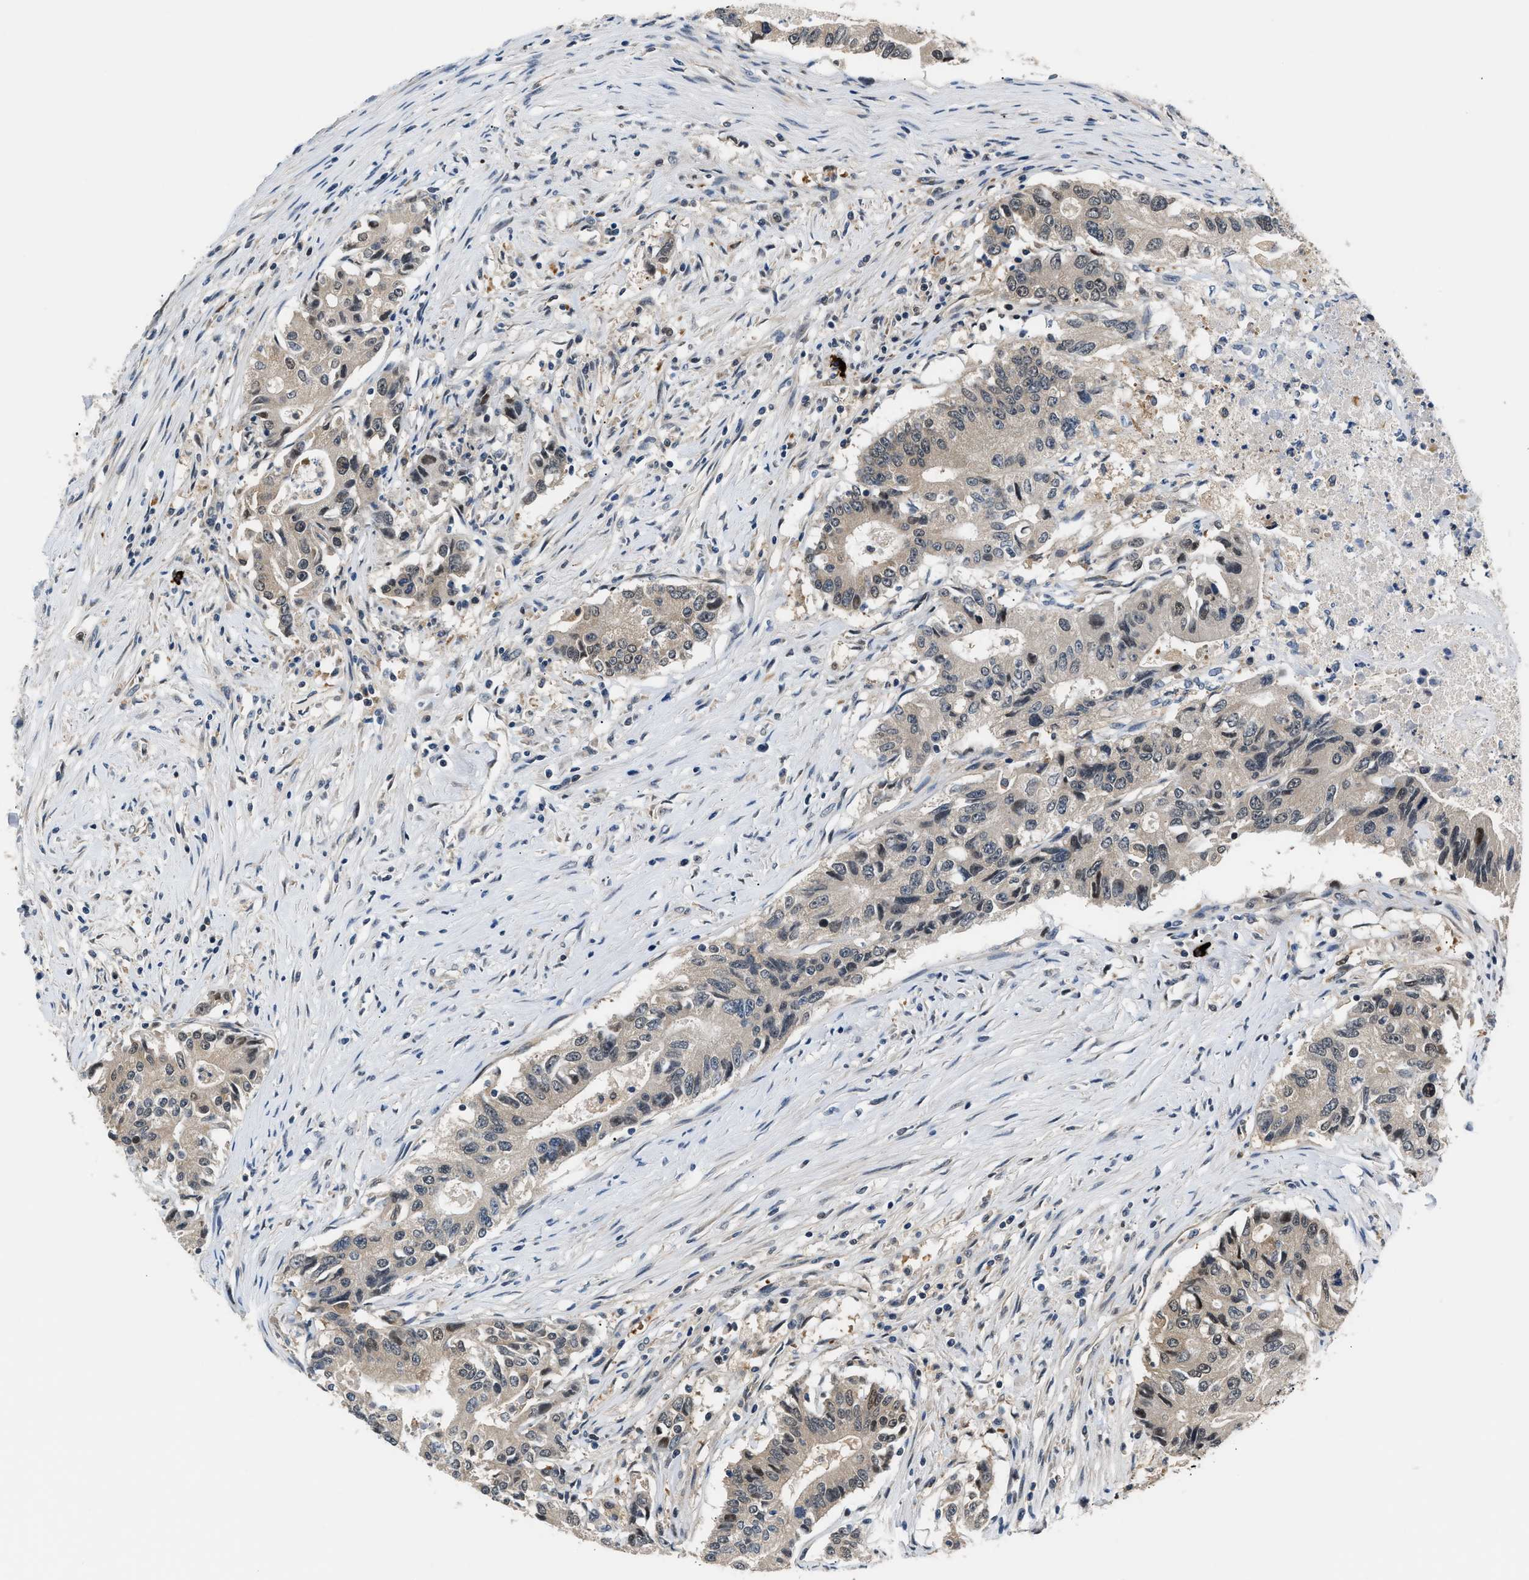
{"staining": {"intensity": "weak", "quantity": "<25%", "location": "cytoplasmic/membranous"}, "tissue": "colorectal cancer", "cell_type": "Tumor cells", "image_type": "cancer", "snomed": [{"axis": "morphology", "description": "Adenocarcinoma, NOS"}, {"axis": "topography", "description": "Colon"}], "caption": "Protein analysis of colorectal cancer (adenocarcinoma) exhibits no significant positivity in tumor cells.", "gene": "TUT7", "patient": {"sex": "female", "age": 77}}